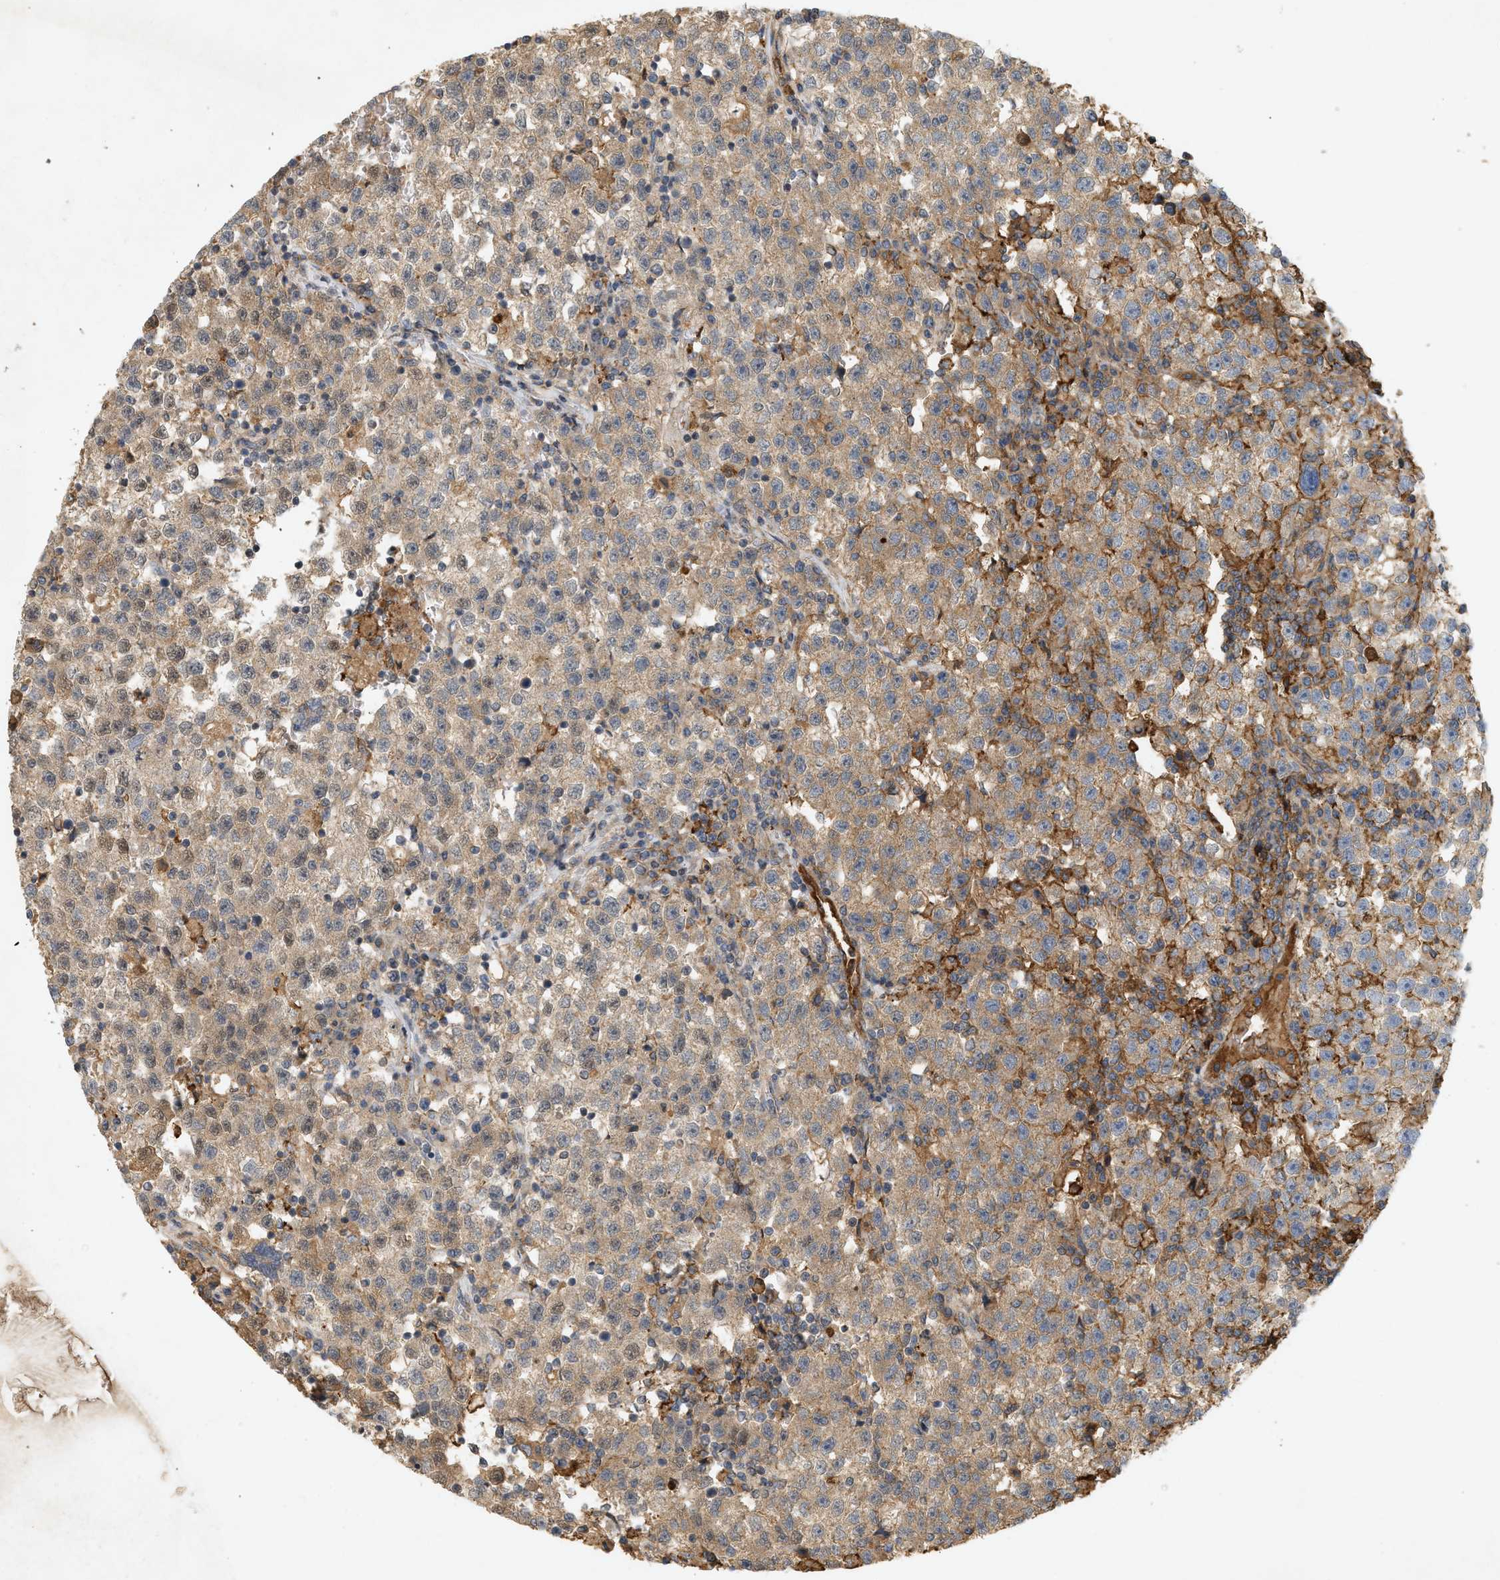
{"staining": {"intensity": "moderate", "quantity": ">75%", "location": "cytoplasmic/membranous"}, "tissue": "testis cancer", "cell_type": "Tumor cells", "image_type": "cancer", "snomed": [{"axis": "morphology", "description": "Seminoma, NOS"}, {"axis": "topography", "description": "Testis"}], "caption": "An IHC image of tumor tissue is shown. Protein staining in brown shows moderate cytoplasmic/membranous positivity in testis cancer (seminoma) within tumor cells. (Brightfield microscopy of DAB IHC at high magnification).", "gene": "F8", "patient": {"sex": "male", "age": 22}}